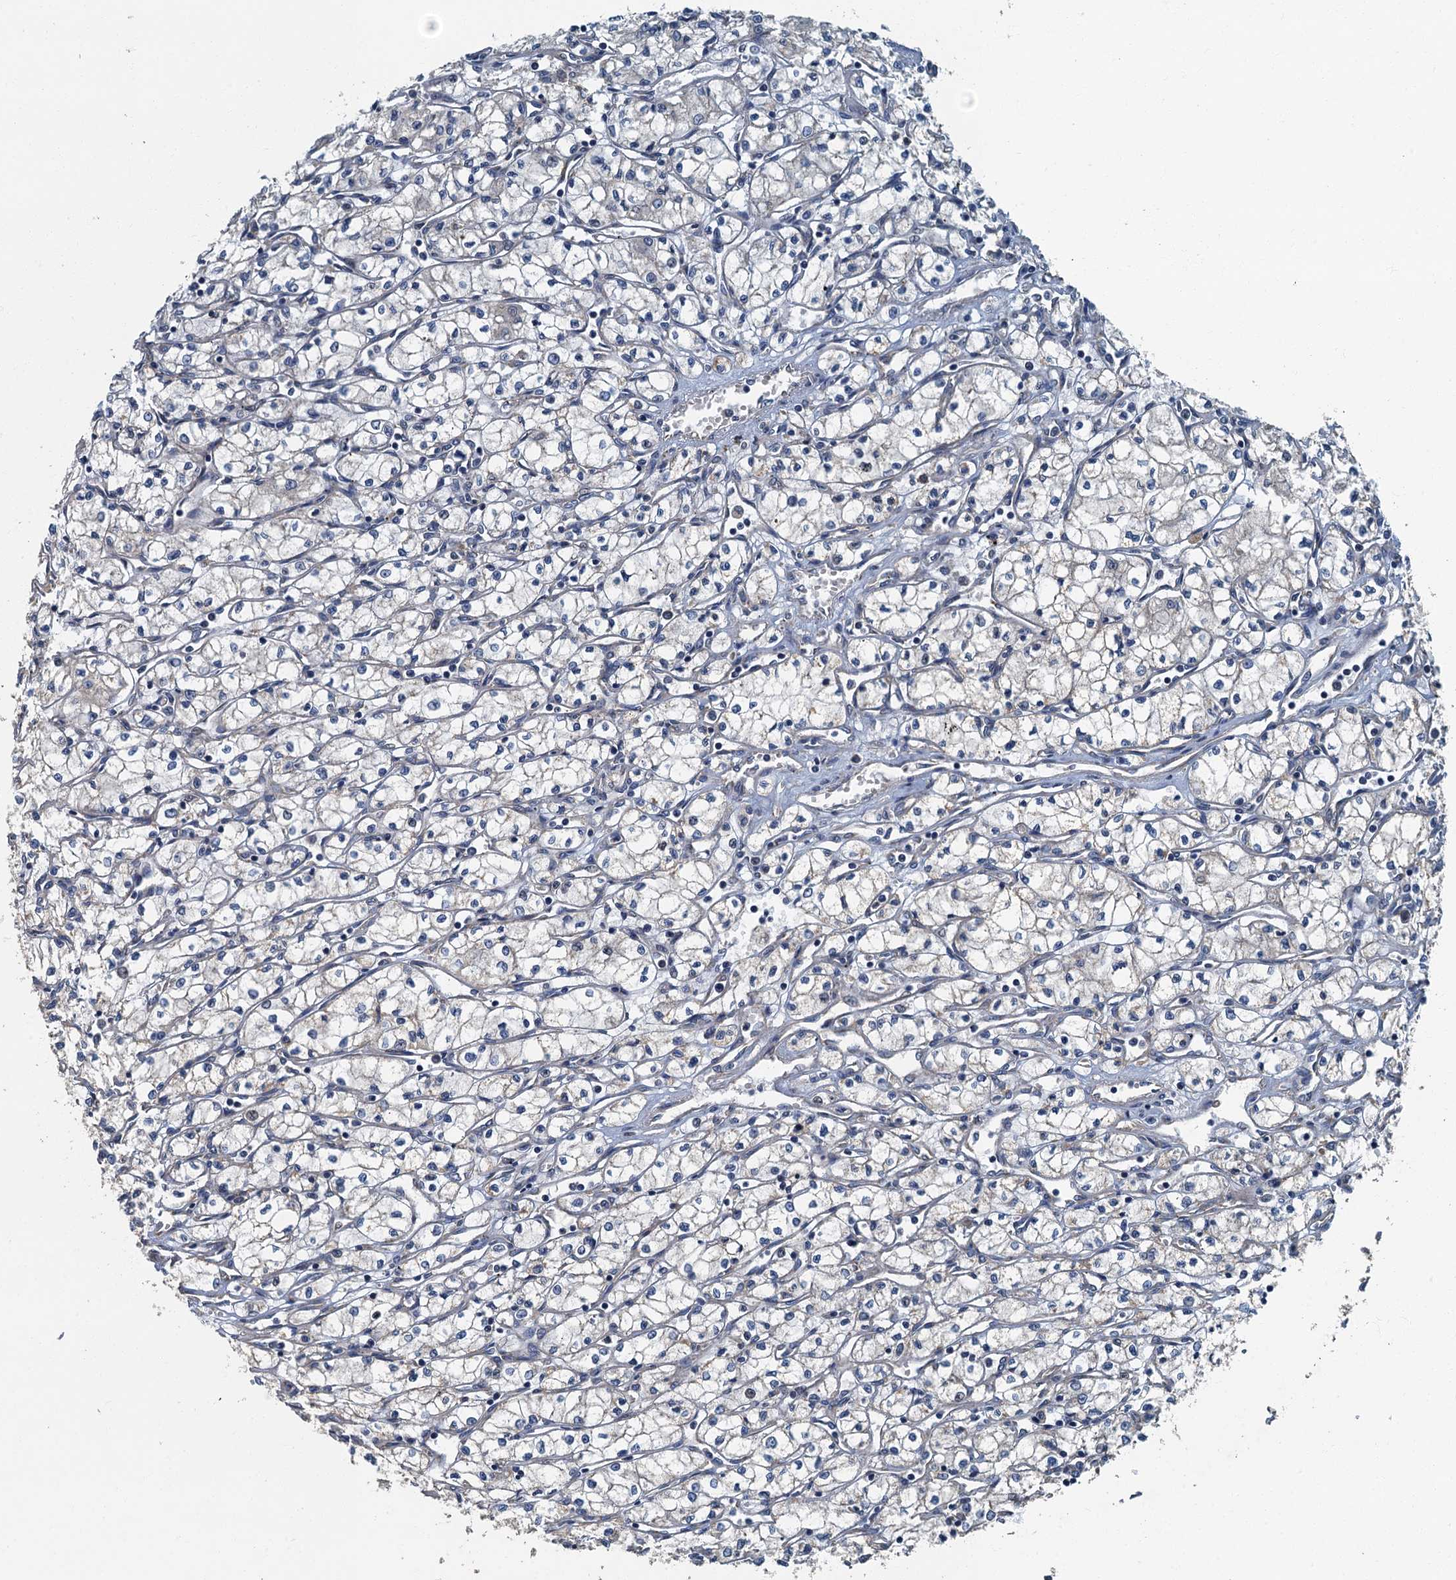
{"staining": {"intensity": "negative", "quantity": "none", "location": "none"}, "tissue": "renal cancer", "cell_type": "Tumor cells", "image_type": "cancer", "snomed": [{"axis": "morphology", "description": "Adenocarcinoma, NOS"}, {"axis": "topography", "description": "Kidney"}], "caption": "An image of human renal adenocarcinoma is negative for staining in tumor cells.", "gene": "DDX49", "patient": {"sex": "male", "age": 59}}